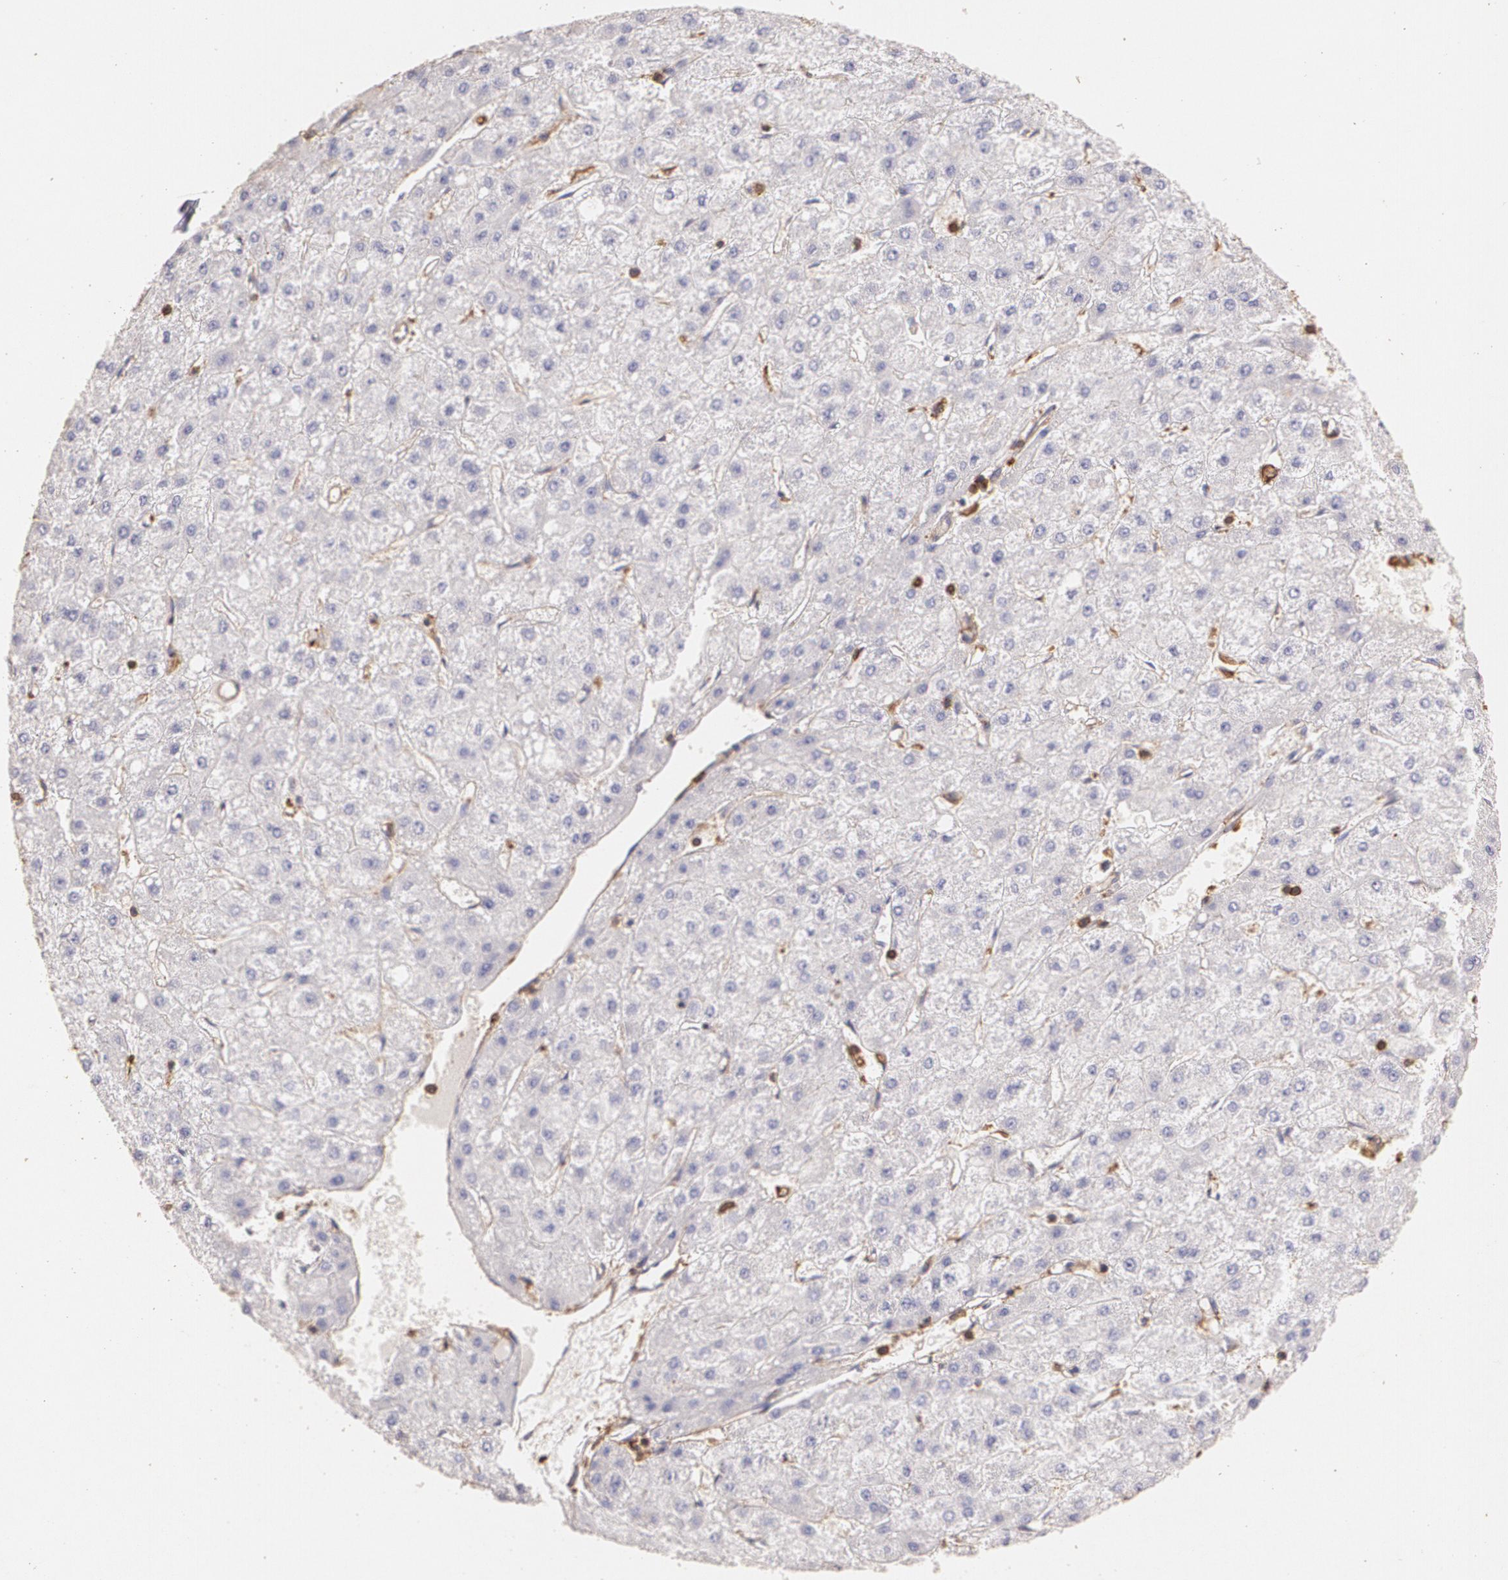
{"staining": {"intensity": "negative", "quantity": "none", "location": "none"}, "tissue": "liver cancer", "cell_type": "Tumor cells", "image_type": "cancer", "snomed": [{"axis": "morphology", "description": "Carcinoma, Hepatocellular, NOS"}, {"axis": "topography", "description": "Liver"}], "caption": "A photomicrograph of hepatocellular carcinoma (liver) stained for a protein displays no brown staining in tumor cells.", "gene": "TGFBR1", "patient": {"sex": "female", "age": 52}}